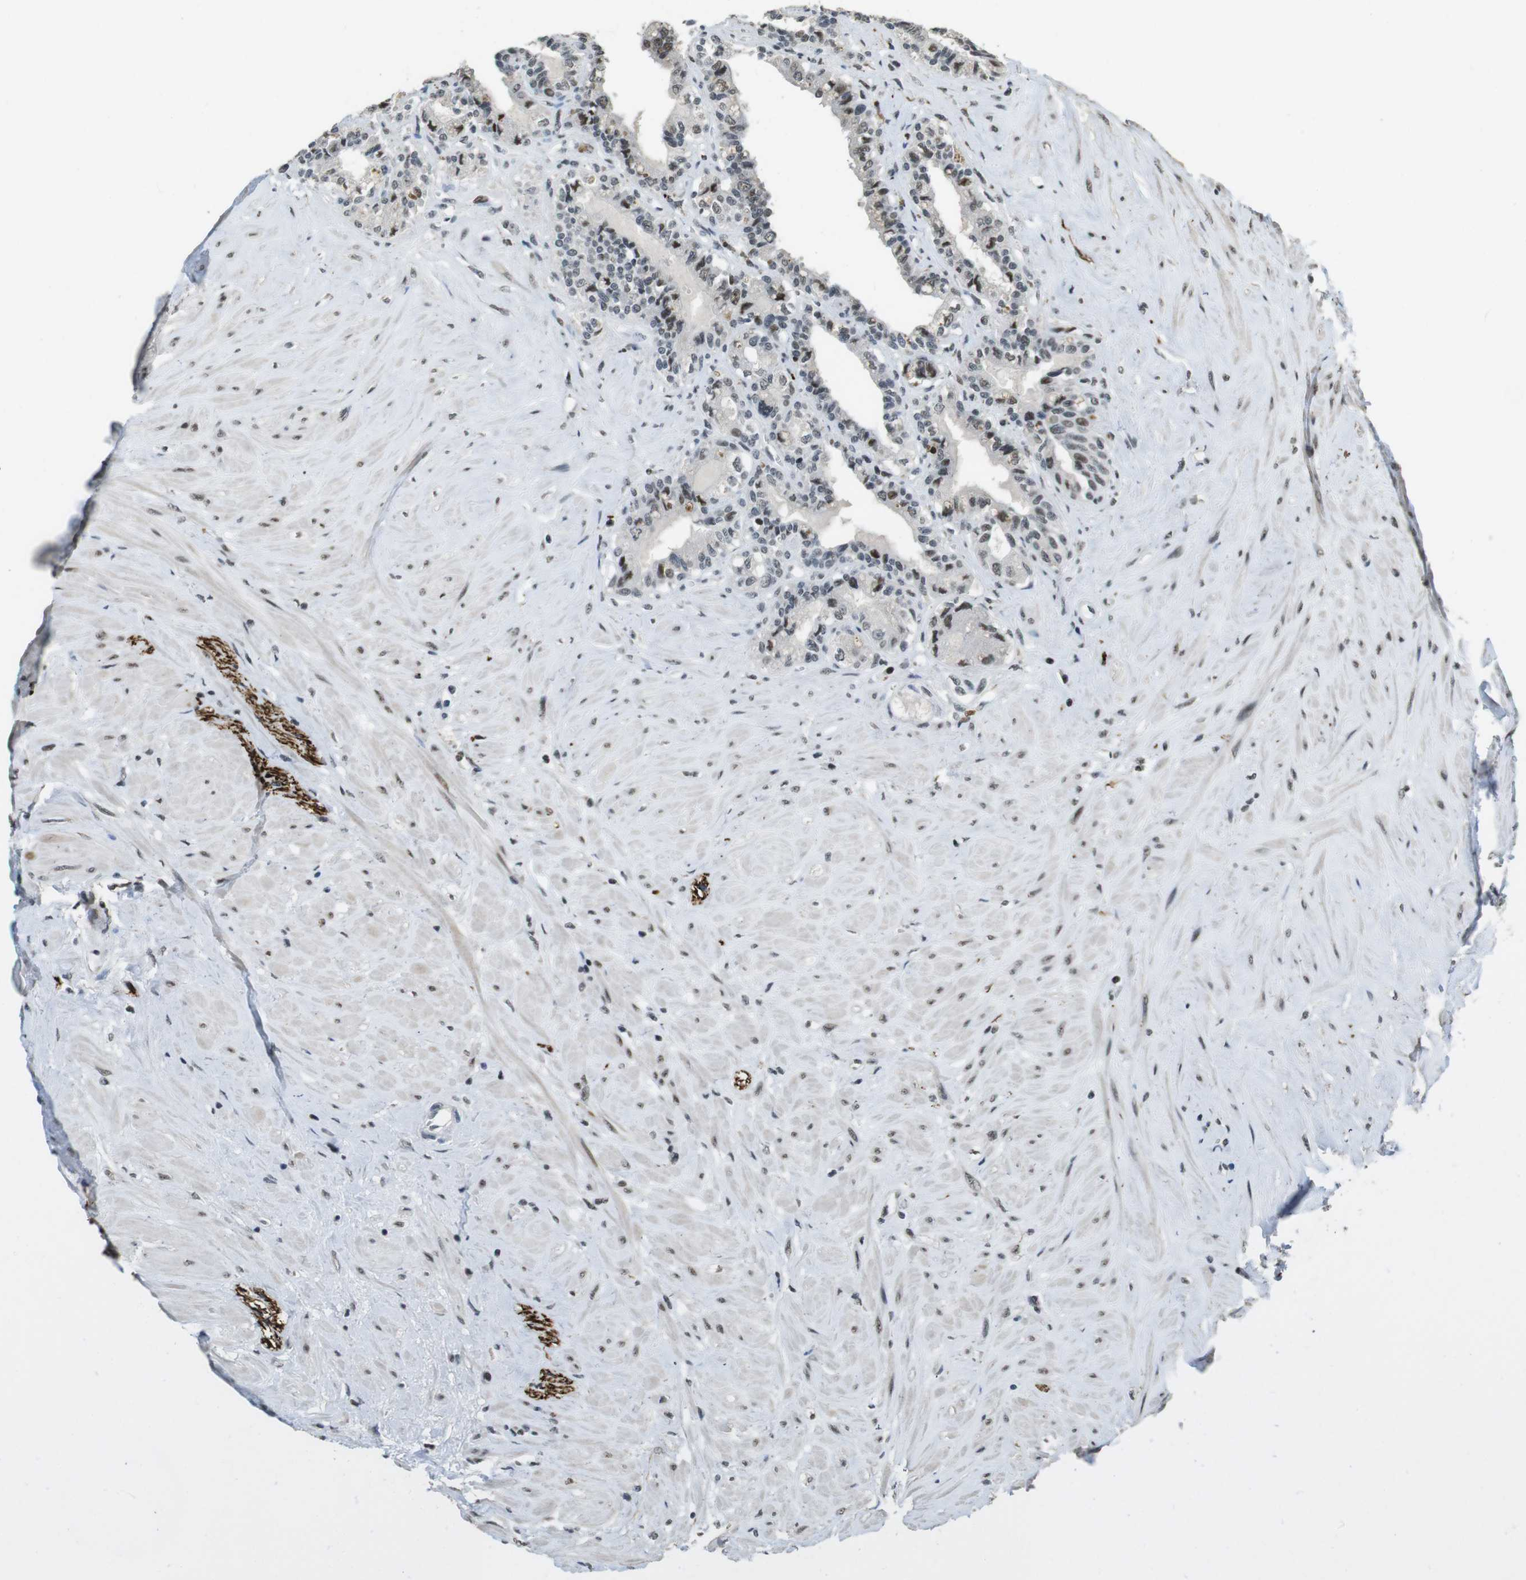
{"staining": {"intensity": "moderate", "quantity": "<25%", "location": "cytoplasmic/membranous,nuclear"}, "tissue": "seminal vesicle", "cell_type": "Glandular cells", "image_type": "normal", "snomed": [{"axis": "morphology", "description": "Normal tissue, NOS"}, {"axis": "topography", "description": "Seminal veicle"}], "caption": "Glandular cells display low levels of moderate cytoplasmic/membranous,nuclear staining in approximately <25% of cells in normal seminal vesicle. The protein is shown in brown color, while the nuclei are stained blue.", "gene": "CSNK2B", "patient": {"sex": "male", "age": 63}}